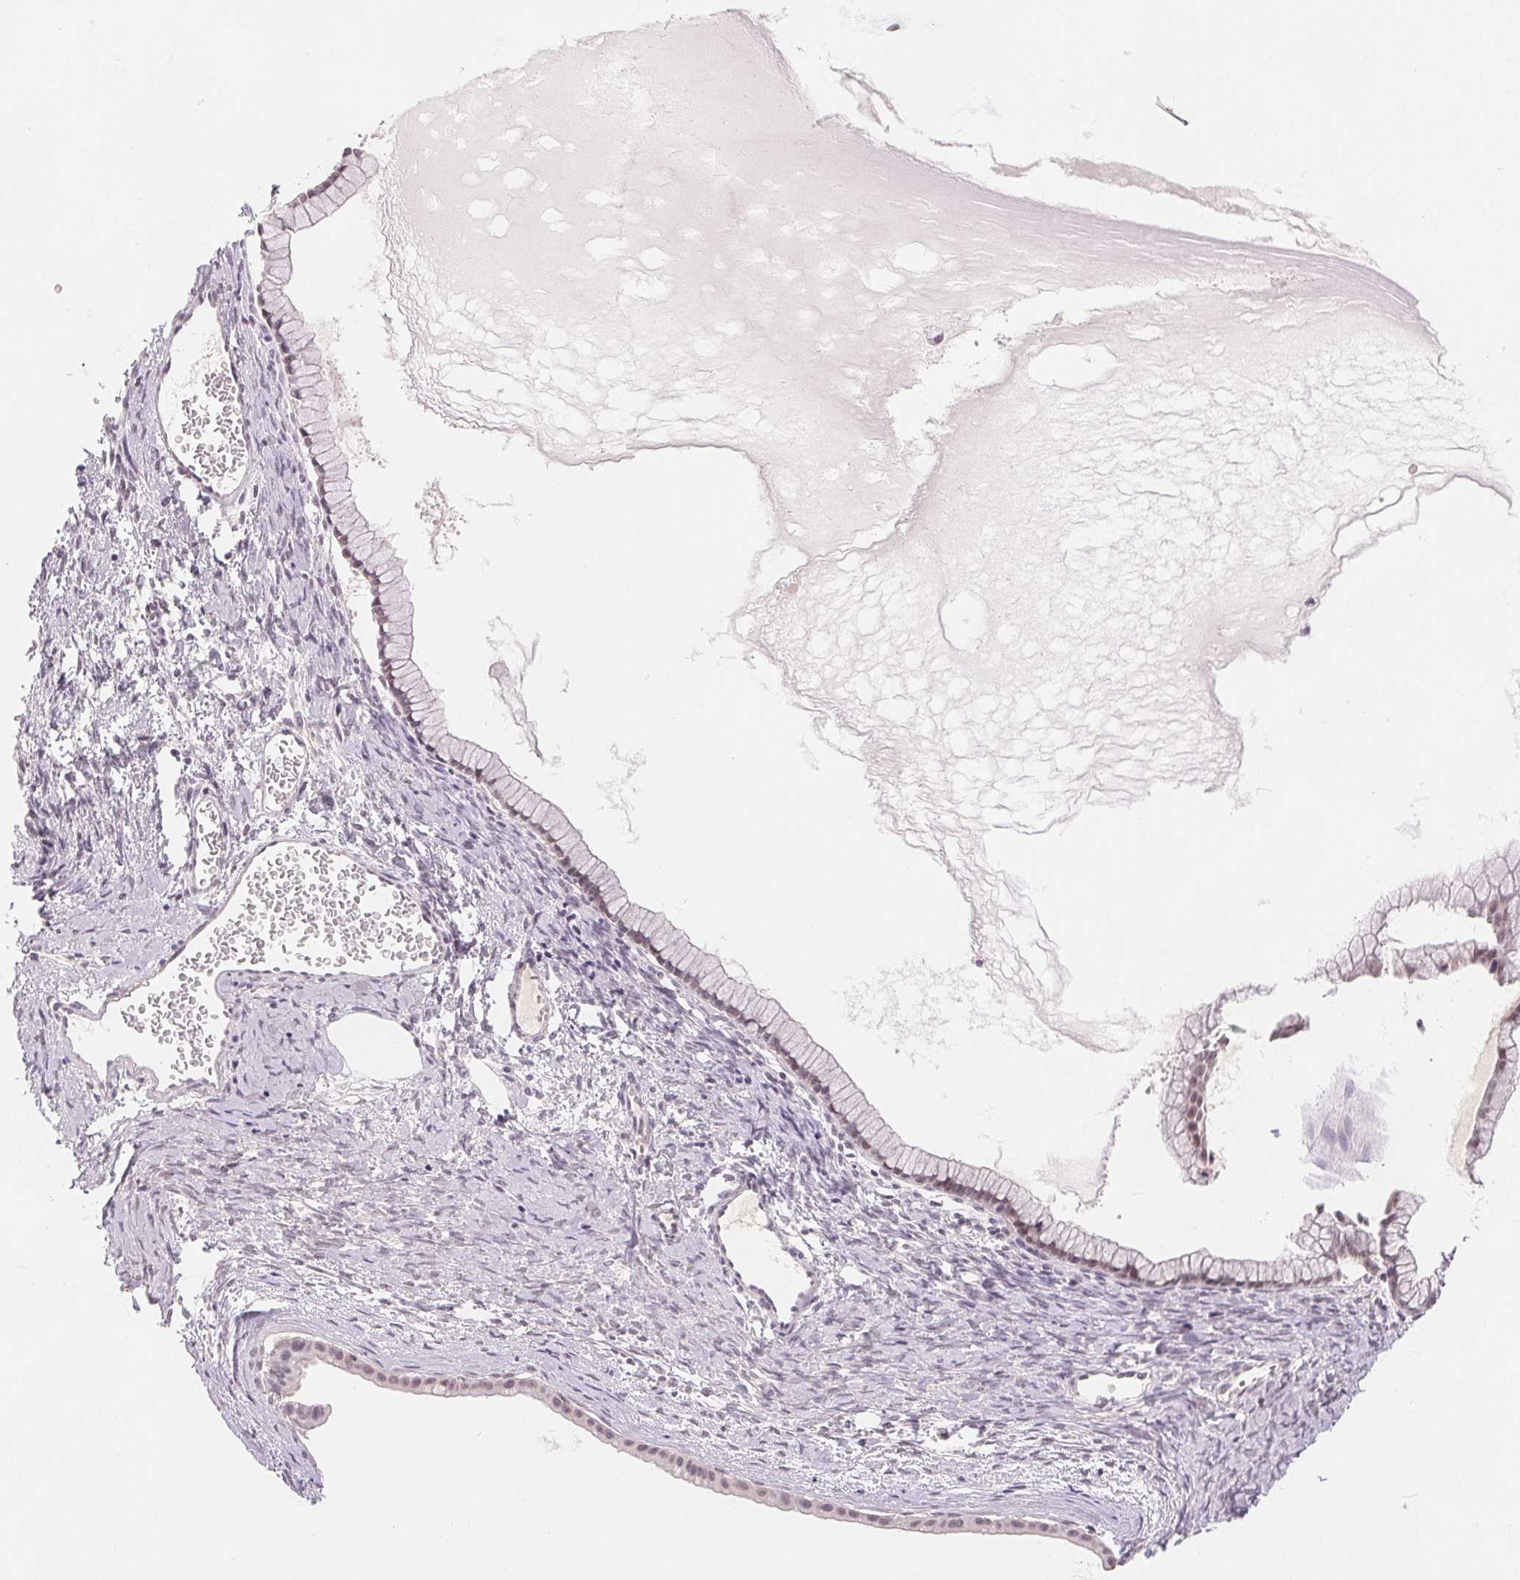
{"staining": {"intensity": "weak", "quantity": ">75%", "location": "nuclear"}, "tissue": "ovarian cancer", "cell_type": "Tumor cells", "image_type": "cancer", "snomed": [{"axis": "morphology", "description": "Cystadenocarcinoma, mucinous, NOS"}, {"axis": "topography", "description": "Ovary"}], "caption": "DAB immunohistochemical staining of human ovarian mucinous cystadenocarcinoma exhibits weak nuclear protein positivity in approximately >75% of tumor cells.", "gene": "DEK", "patient": {"sex": "female", "age": 41}}